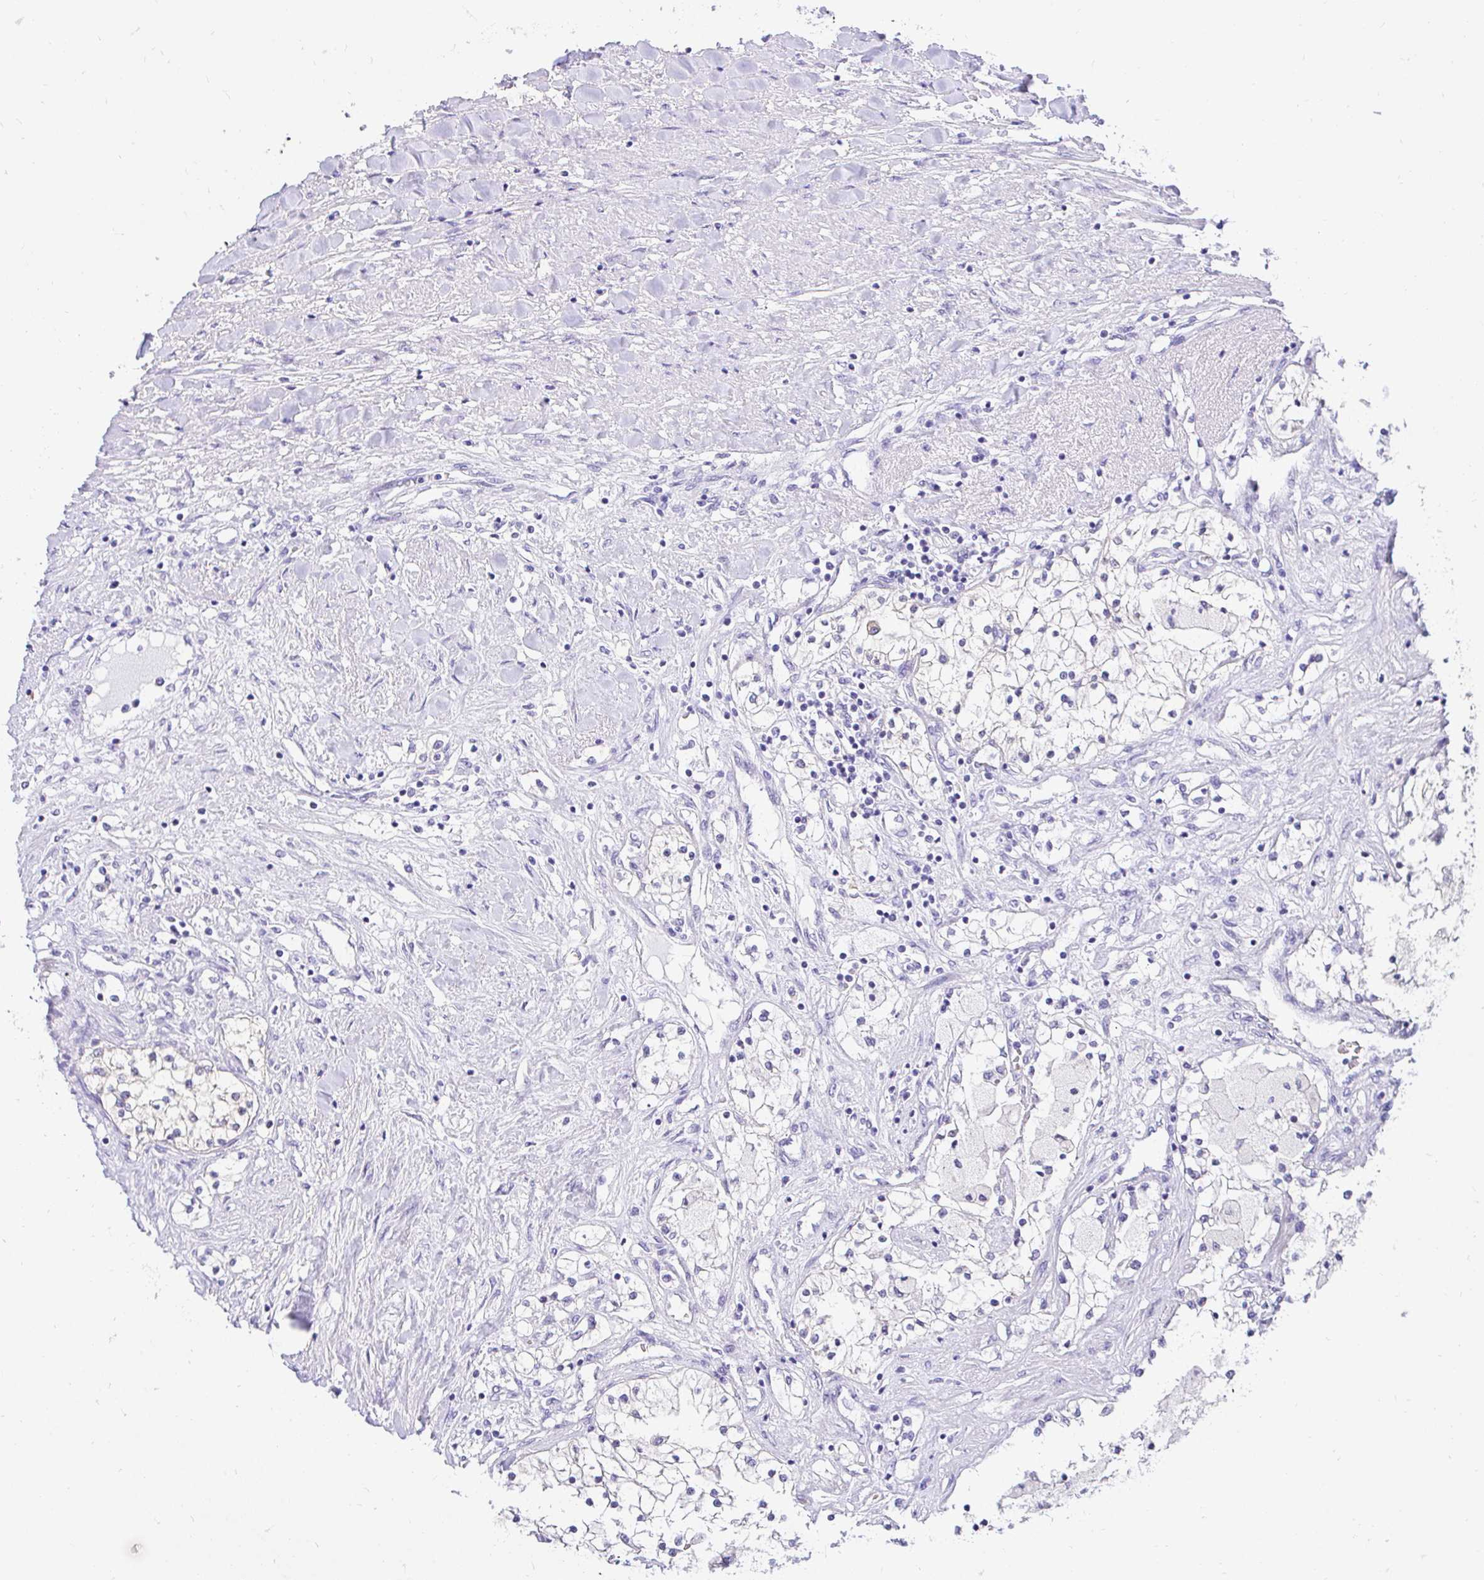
{"staining": {"intensity": "negative", "quantity": "none", "location": "none"}, "tissue": "renal cancer", "cell_type": "Tumor cells", "image_type": "cancer", "snomed": [{"axis": "morphology", "description": "Adenocarcinoma, NOS"}, {"axis": "topography", "description": "Kidney"}], "caption": "High magnification brightfield microscopy of renal cancer (adenocarcinoma) stained with DAB (3,3'-diaminobenzidine) (brown) and counterstained with hematoxylin (blue): tumor cells show no significant positivity. (DAB (3,3'-diaminobenzidine) immunohistochemistry (IHC) with hematoxylin counter stain).", "gene": "FATE1", "patient": {"sex": "male", "age": 68}}